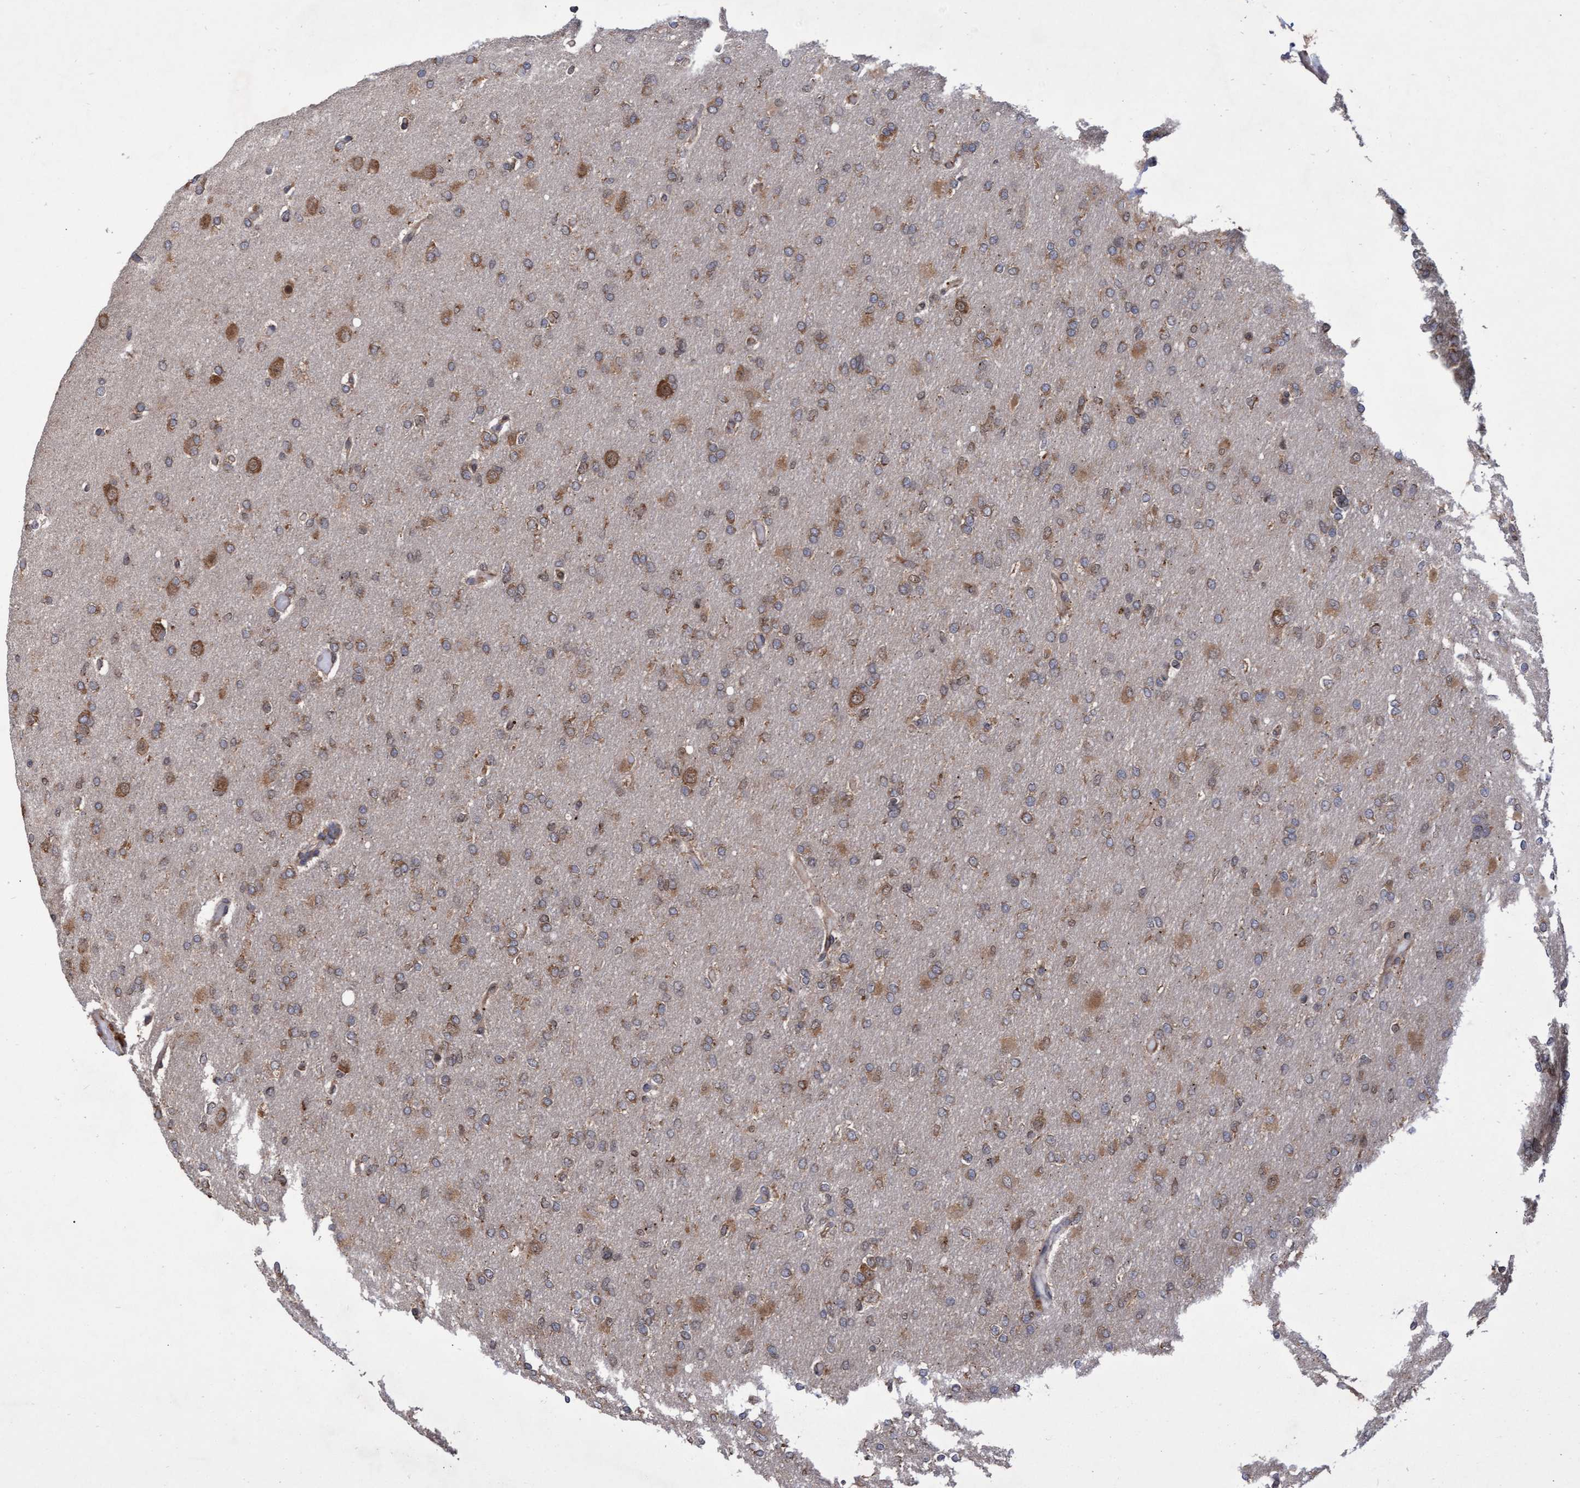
{"staining": {"intensity": "moderate", "quantity": ">75%", "location": "cytoplasmic/membranous"}, "tissue": "glioma", "cell_type": "Tumor cells", "image_type": "cancer", "snomed": [{"axis": "morphology", "description": "Glioma, malignant, High grade"}, {"axis": "topography", "description": "Cerebral cortex"}], "caption": "Glioma tissue exhibits moderate cytoplasmic/membranous expression in about >75% of tumor cells, visualized by immunohistochemistry.", "gene": "ABCF2", "patient": {"sex": "female", "age": 36}}